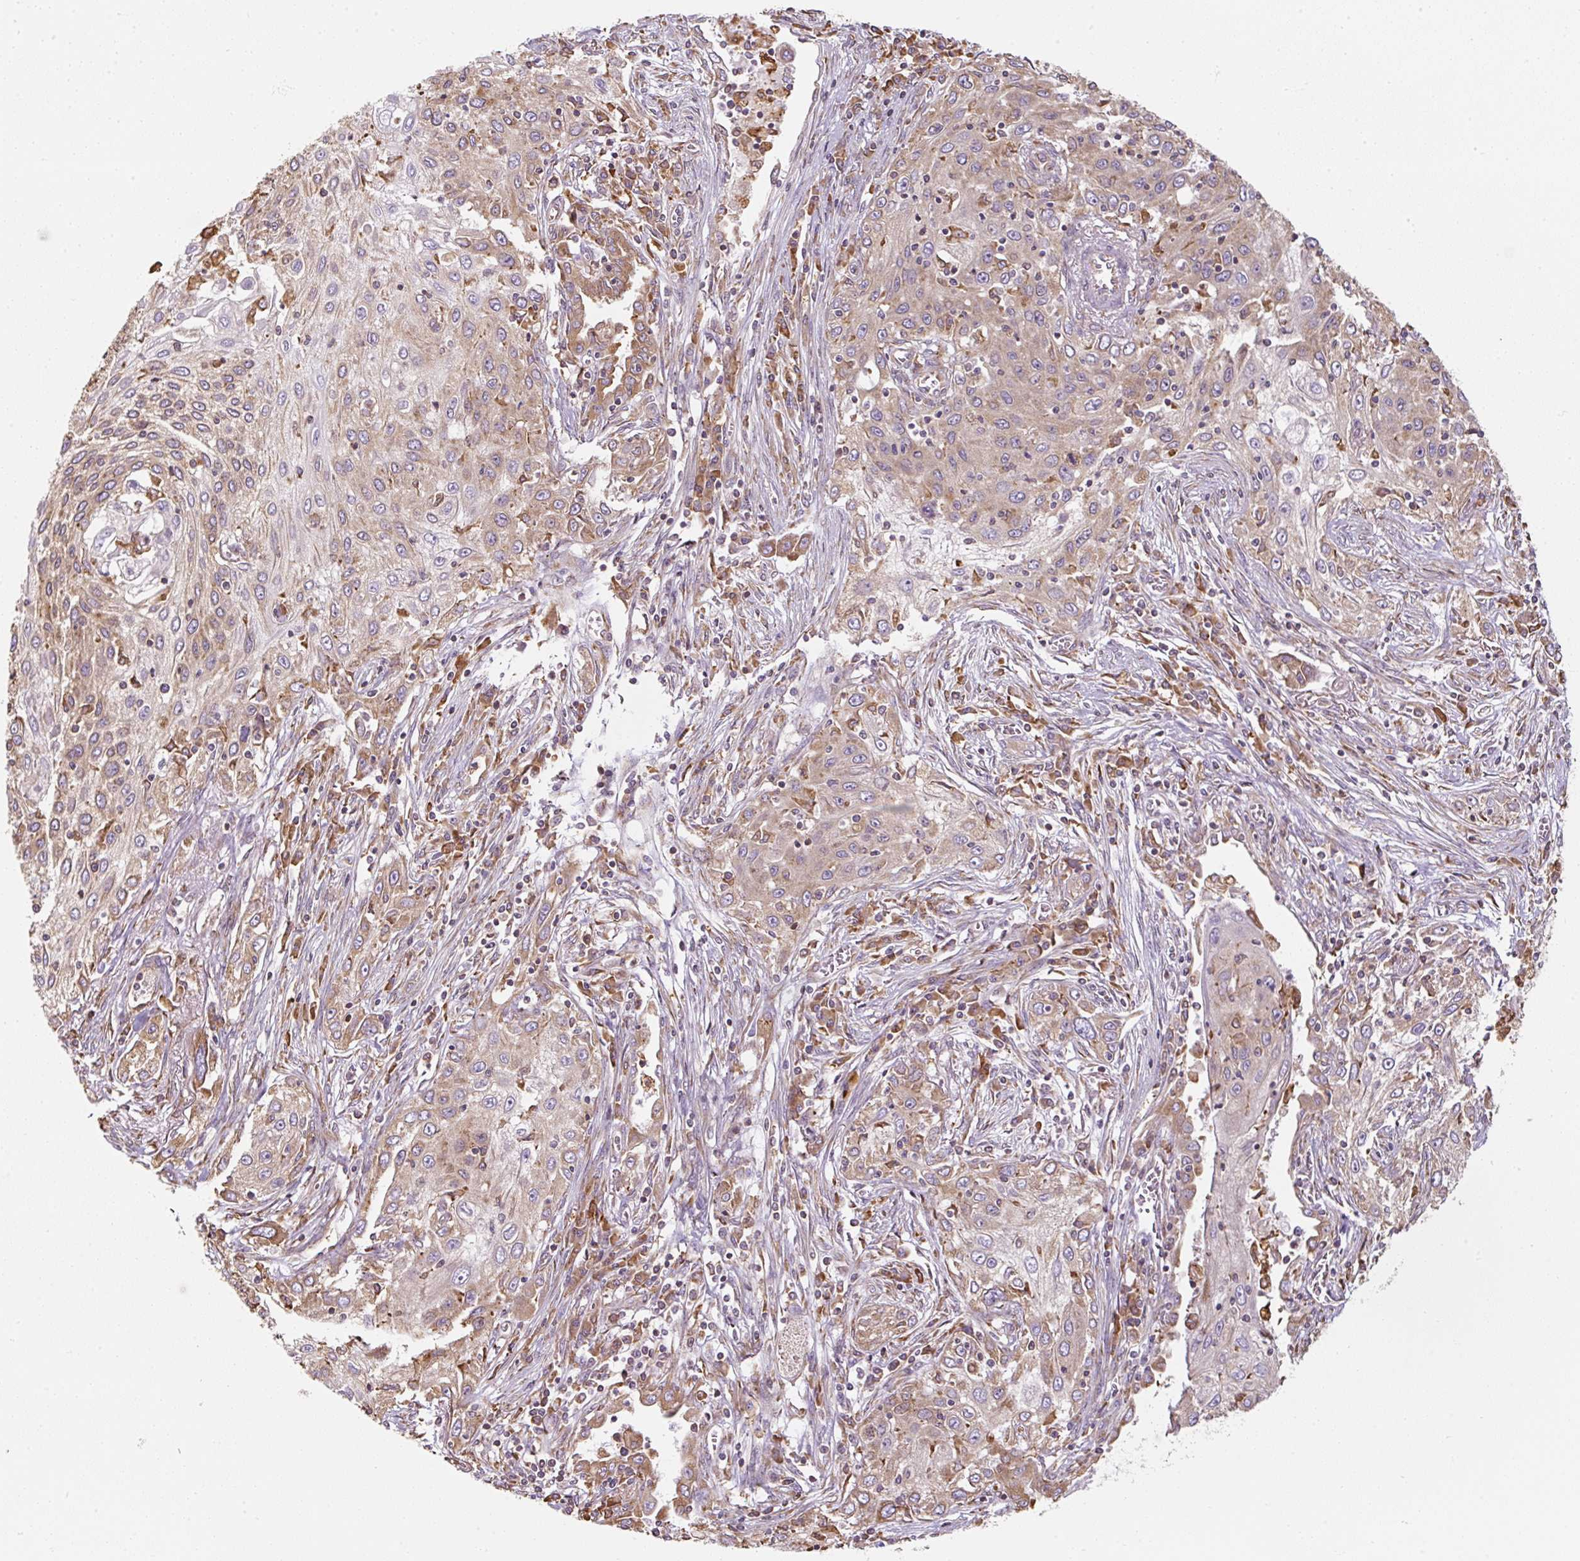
{"staining": {"intensity": "weak", "quantity": "25%-75%", "location": "cytoplasmic/membranous"}, "tissue": "lung cancer", "cell_type": "Tumor cells", "image_type": "cancer", "snomed": [{"axis": "morphology", "description": "Squamous cell carcinoma, NOS"}, {"axis": "topography", "description": "Lung"}], "caption": "An image of lung cancer (squamous cell carcinoma) stained for a protein shows weak cytoplasmic/membranous brown staining in tumor cells.", "gene": "PRKCSH", "patient": {"sex": "female", "age": 69}}